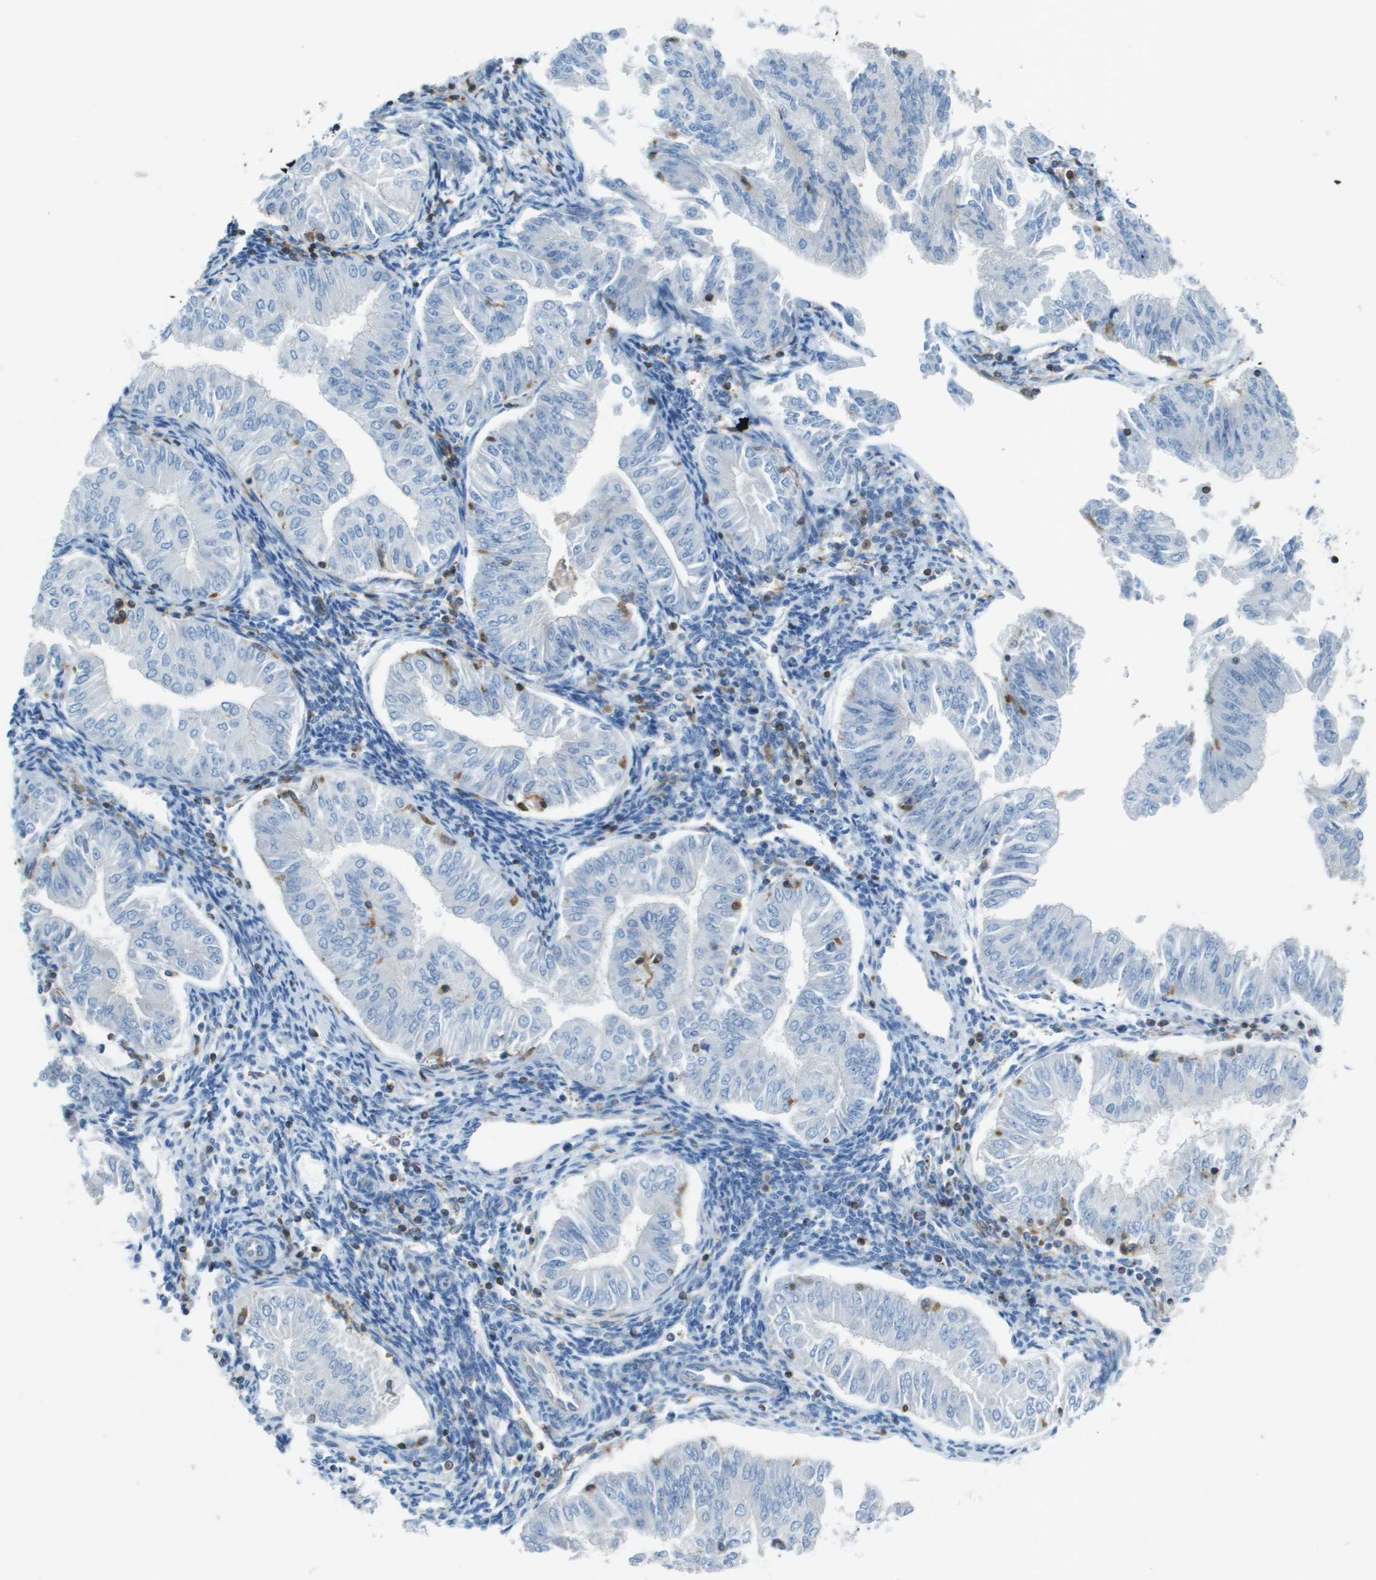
{"staining": {"intensity": "negative", "quantity": "none", "location": "none"}, "tissue": "endometrial cancer", "cell_type": "Tumor cells", "image_type": "cancer", "snomed": [{"axis": "morphology", "description": "Normal tissue, NOS"}, {"axis": "morphology", "description": "Adenocarcinoma, NOS"}, {"axis": "topography", "description": "Endometrium"}], "caption": "Tumor cells show no significant protein positivity in endometrial cancer (adenocarcinoma).", "gene": "APBB1IP", "patient": {"sex": "female", "age": 53}}